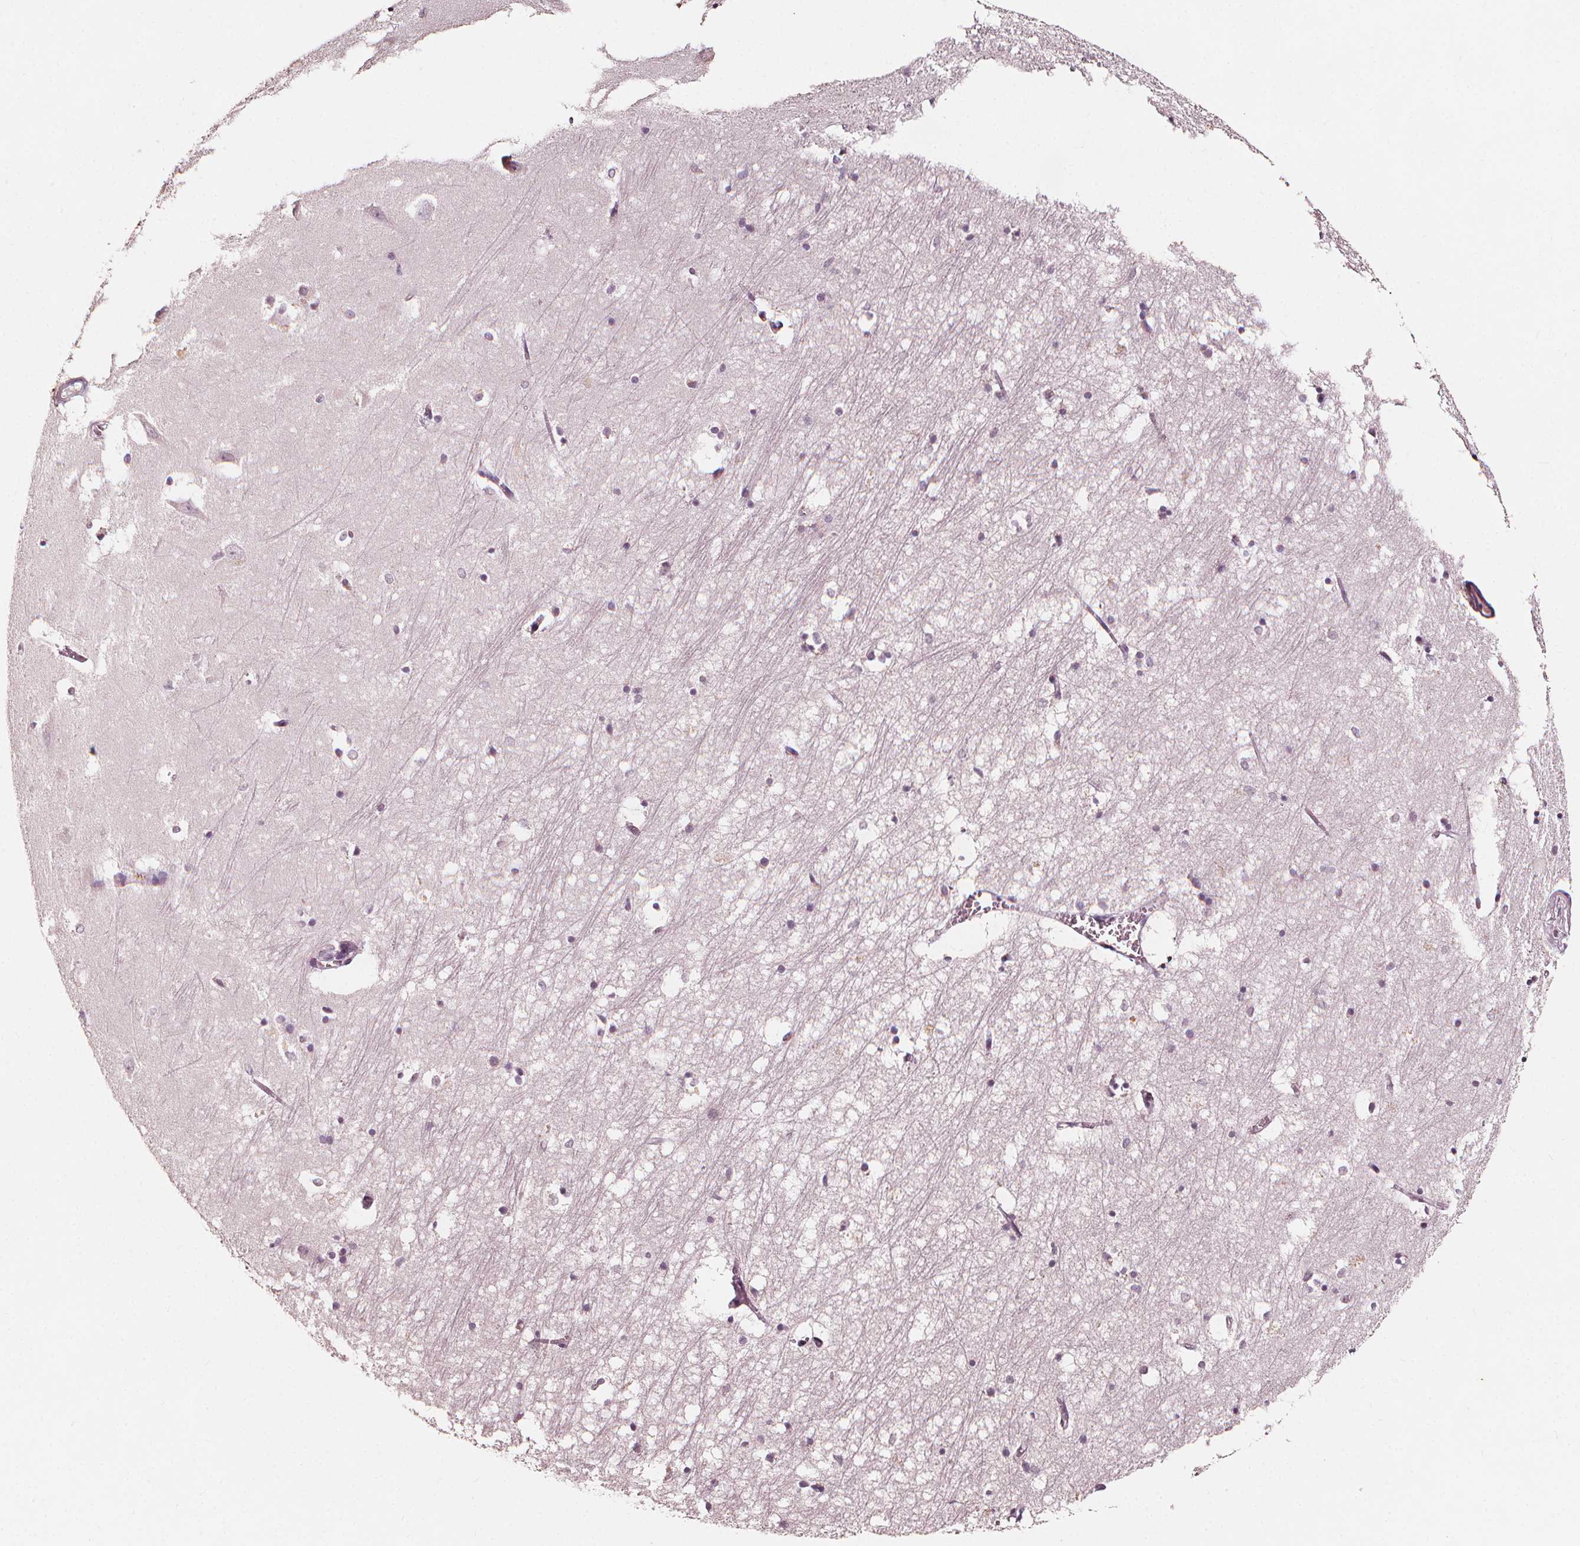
{"staining": {"intensity": "negative", "quantity": "none", "location": "none"}, "tissue": "hippocampus", "cell_type": "Glial cells", "image_type": "normal", "snomed": [{"axis": "morphology", "description": "Normal tissue, NOS"}, {"axis": "topography", "description": "Lateral ventricle wall"}, {"axis": "topography", "description": "Hippocampus"}], "caption": "The histopathology image reveals no significant positivity in glial cells of hippocampus. The staining was performed using DAB (3,3'-diaminobenzidine) to visualize the protein expression in brown, while the nuclei were stained in blue with hematoxylin (Magnification: 20x).", "gene": "NPC1L1", "patient": {"sex": "female", "age": 63}}